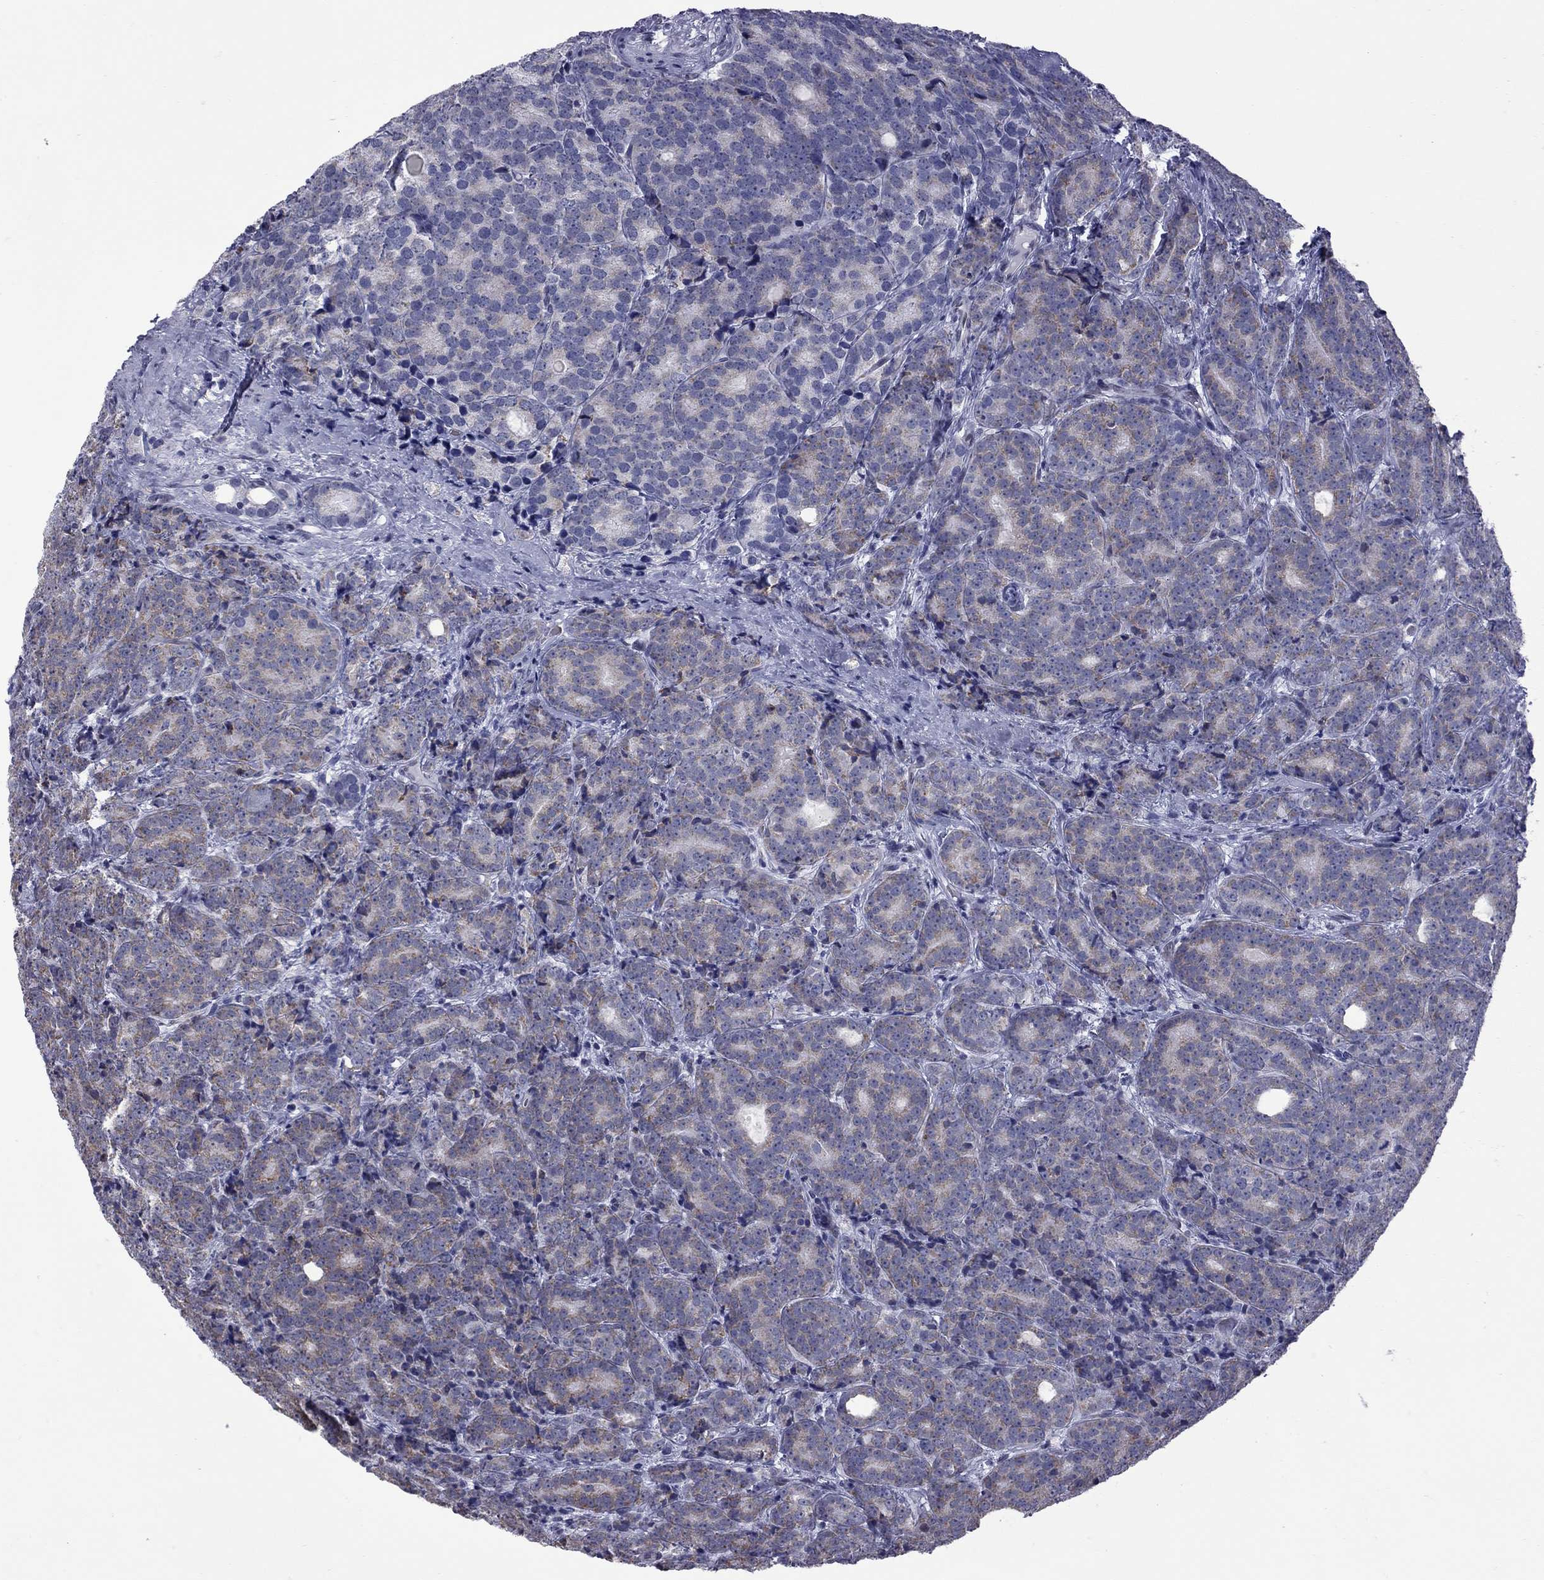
{"staining": {"intensity": "weak", "quantity": "25%-75%", "location": "cytoplasmic/membranous"}, "tissue": "prostate cancer", "cell_type": "Tumor cells", "image_type": "cancer", "snomed": [{"axis": "morphology", "description": "Adenocarcinoma, NOS"}, {"axis": "topography", "description": "Prostate"}], "caption": "Human prostate adenocarcinoma stained with a brown dye reveals weak cytoplasmic/membranous positive expression in about 25%-75% of tumor cells.", "gene": "CLTCL1", "patient": {"sex": "male", "age": 71}}